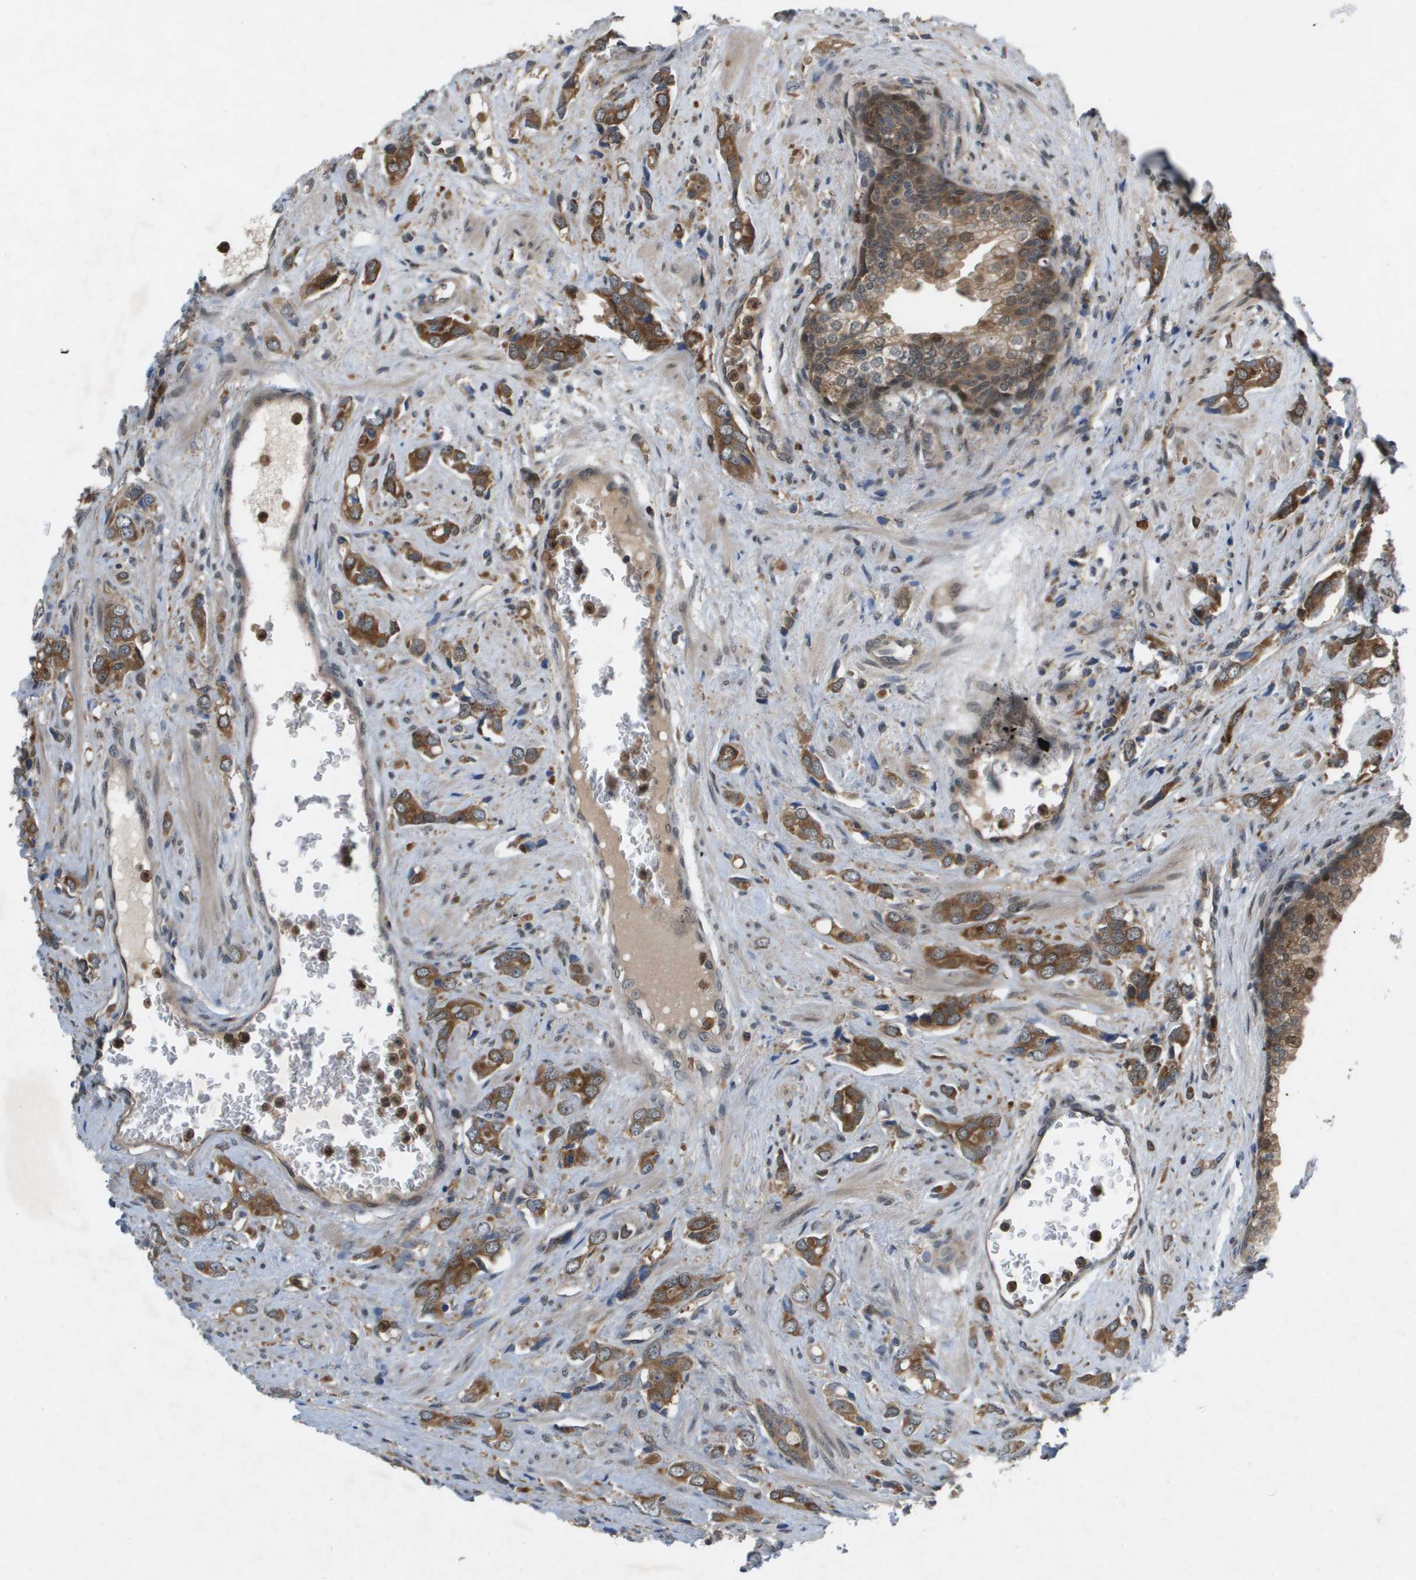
{"staining": {"intensity": "moderate", "quantity": ">75%", "location": "cytoplasmic/membranous"}, "tissue": "prostate cancer", "cell_type": "Tumor cells", "image_type": "cancer", "snomed": [{"axis": "morphology", "description": "Adenocarcinoma, High grade"}, {"axis": "topography", "description": "Prostate"}], "caption": "An immunohistochemistry (IHC) micrograph of neoplastic tissue is shown. Protein staining in brown labels moderate cytoplasmic/membranous positivity in prostate high-grade adenocarcinoma within tumor cells. The staining is performed using DAB brown chromogen to label protein expression. The nuclei are counter-stained blue using hematoxylin.", "gene": "PALD1", "patient": {"sex": "male", "age": 52}}